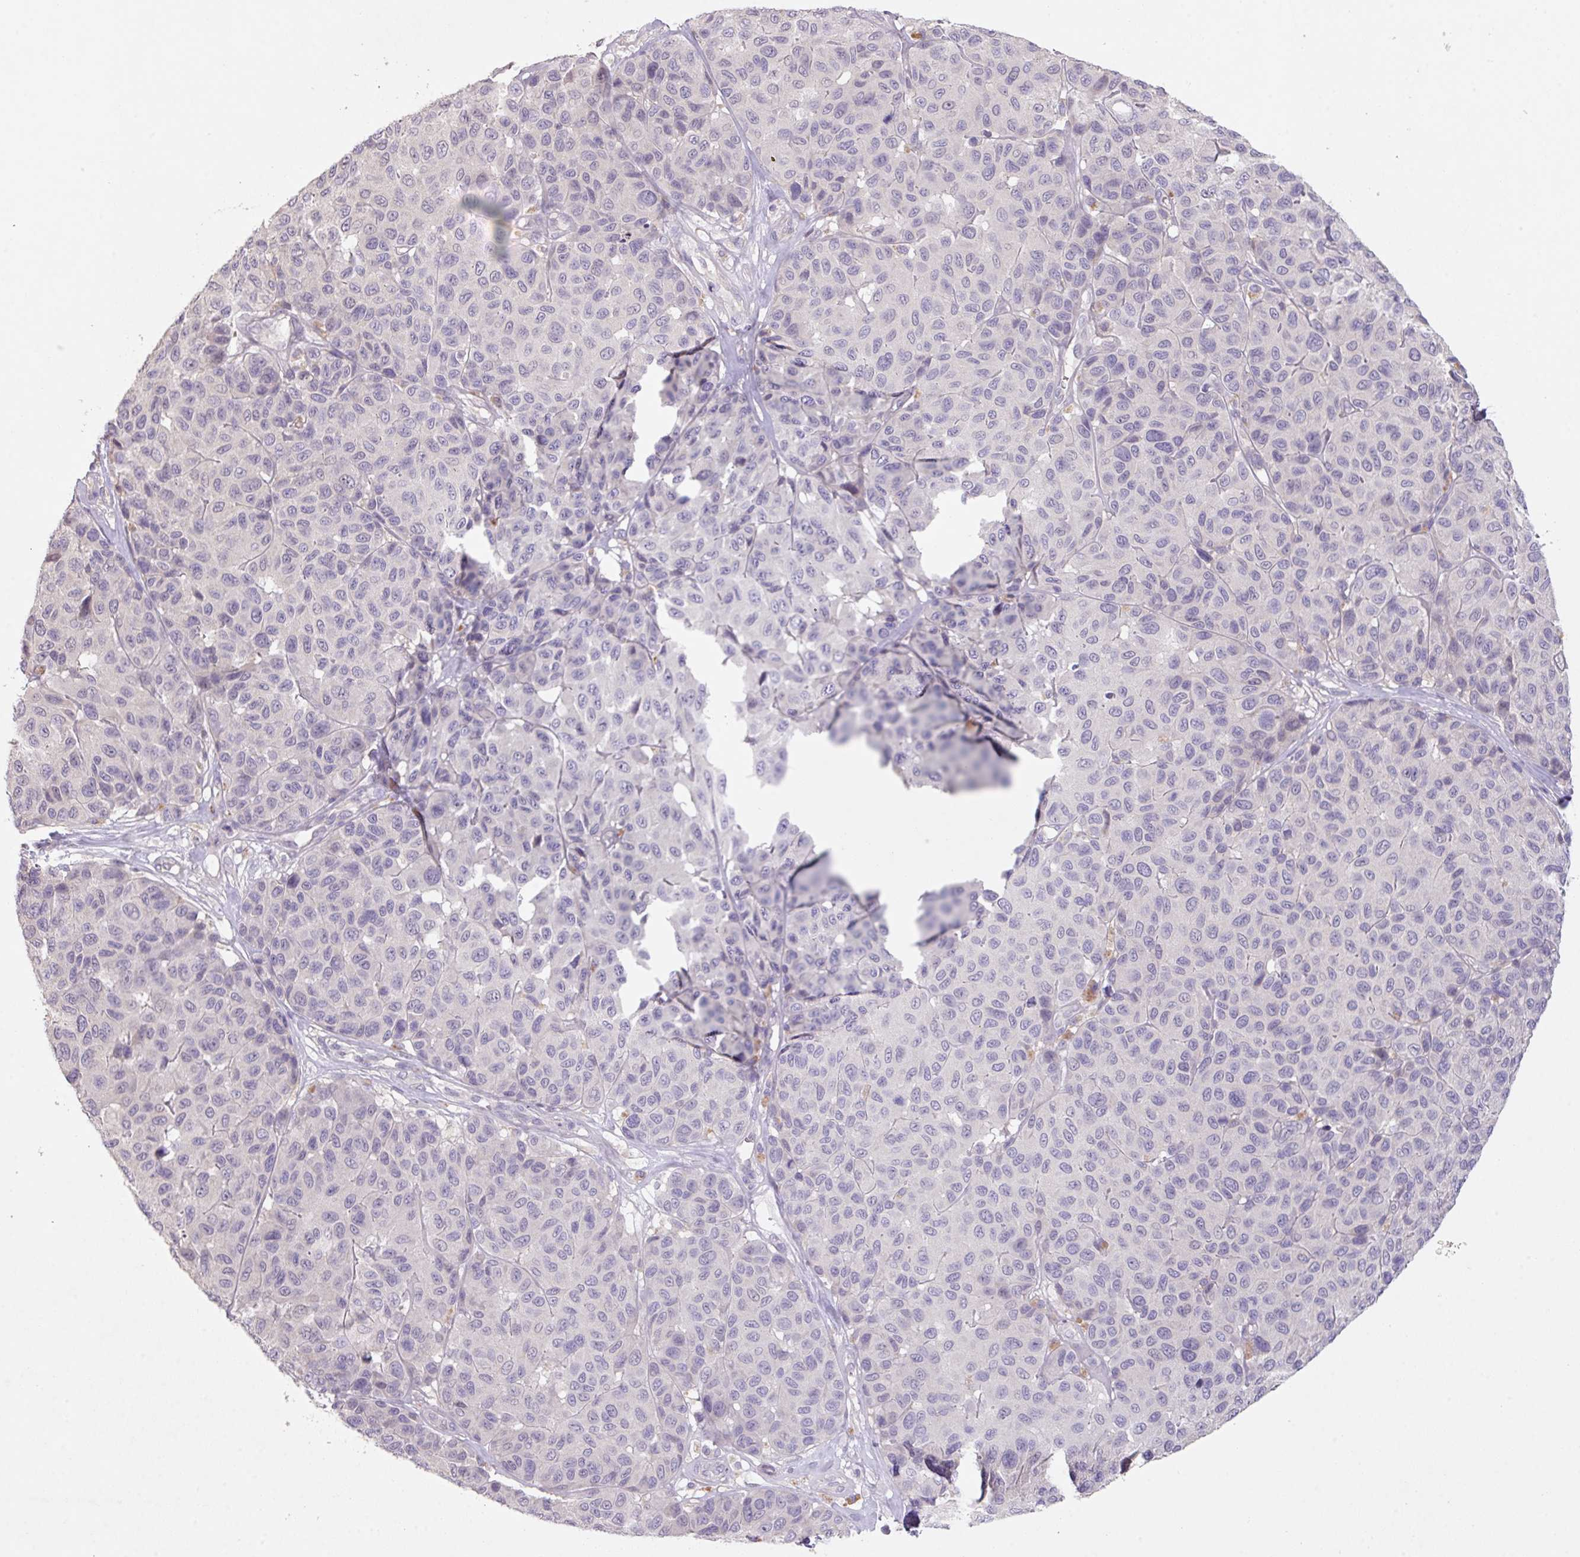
{"staining": {"intensity": "negative", "quantity": "none", "location": "none"}, "tissue": "melanoma", "cell_type": "Tumor cells", "image_type": "cancer", "snomed": [{"axis": "morphology", "description": "Malignant melanoma, NOS"}, {"axis": "topography", "description": "Skin"}], "caption": "Immunohistochemistry of melanoma demonstrates no expression in tumor cells.", "gene": "PRADC1", "patient": {"sex": "female", "age": 66}}